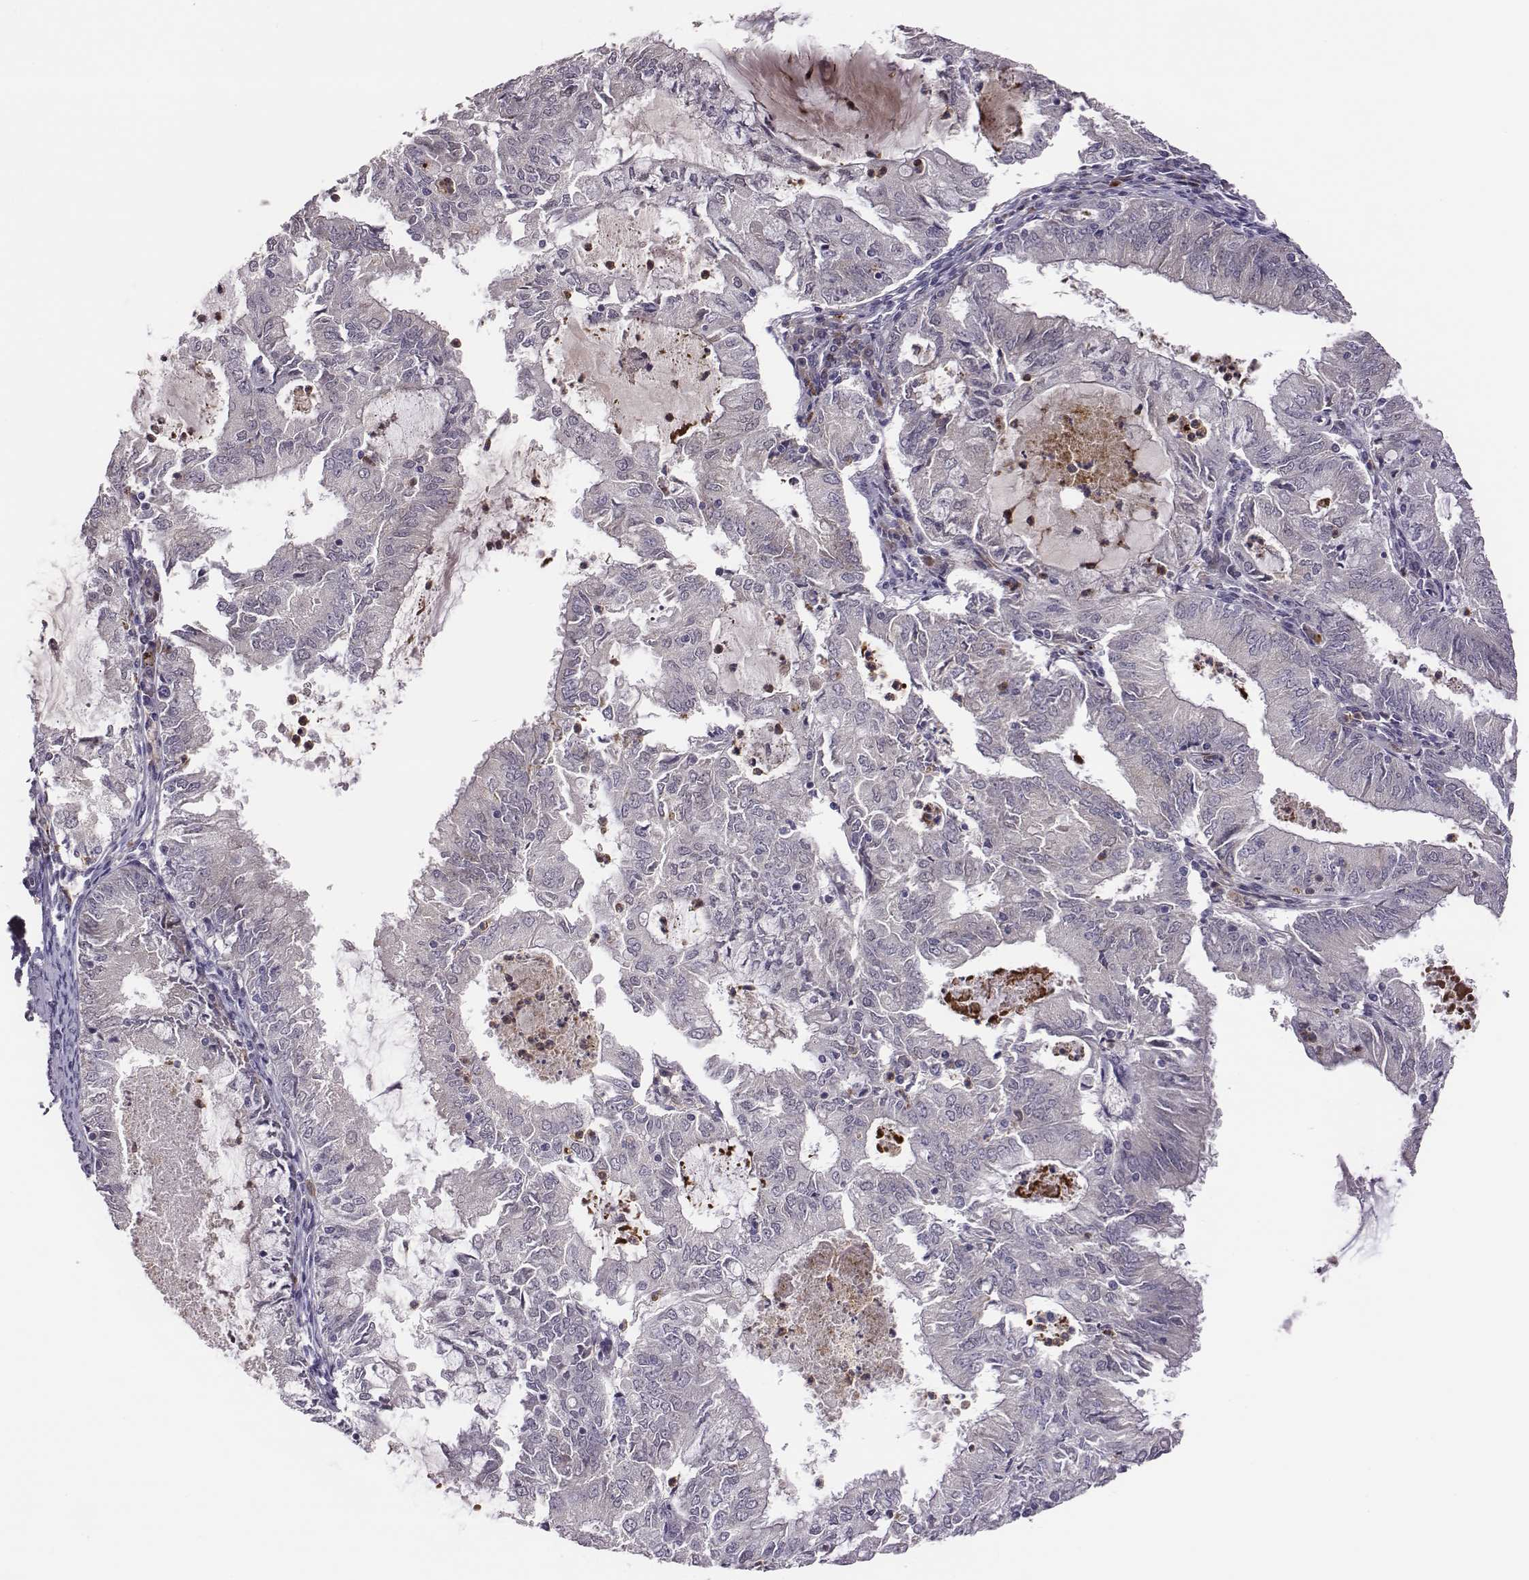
{"staining": {"intensity": "negative", "quantity": "none", "location": "none"}, "tissue": "endometrial cancer", "cell_type": "Tumor cells", "image_type": "cancer", "snomed": [{"axis": "morphology", "description": "Adenocarcinoma, NOS"}, {"axis": "topography", "description": "Endometrium"}], "caption": "An IHC photomicrograph of endometrial adenocarcinoma is shown. There is no staining in tumor cells of endometrial adenocarcinoma.", "gene": "KMO", "patient": {"sex": "female", "age": 57}}